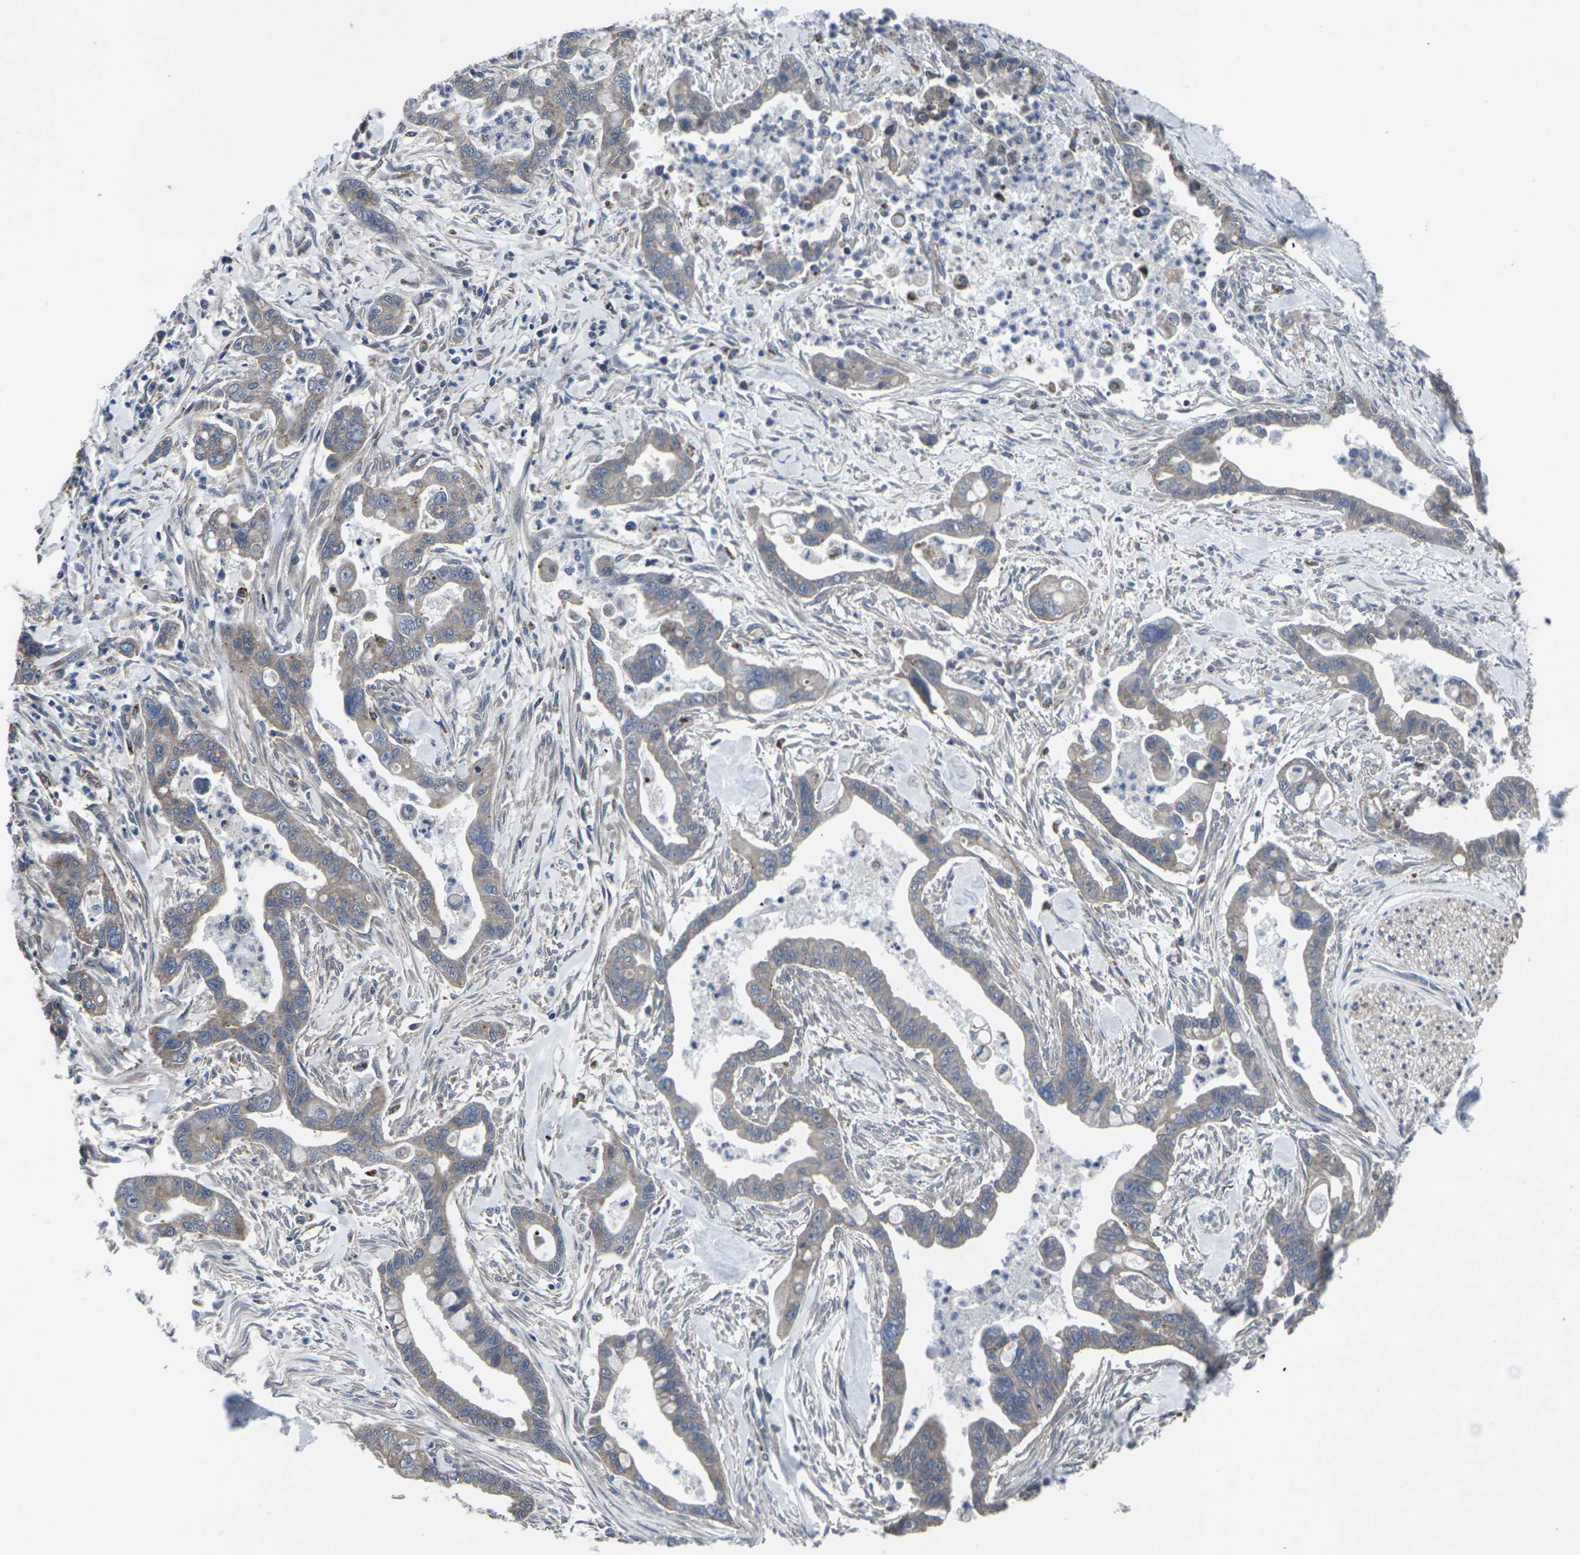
{"staining": {"intensity": "weak", "quantity": ">75%", "location": "cytoplasmic/membranous"}, "tissue": "pancreatic cancer", "cell_type": "Tumor cells", "image_type": "cancer", "snomed": [{"axis": "morphology", "description": "Adenocarcinoma, NOS"}, {"axis": "topography", "description": "Pancreas"}], "caption": "Adenocarcinoma (pancreatic) tissue shows weak cytoplasmic/membranous expression in approximately >75% of tumor cells, visualized by immunohistochemistry.", "gene": "MAPKAPK2", "patient": {"sex": "male", "age": 70}}